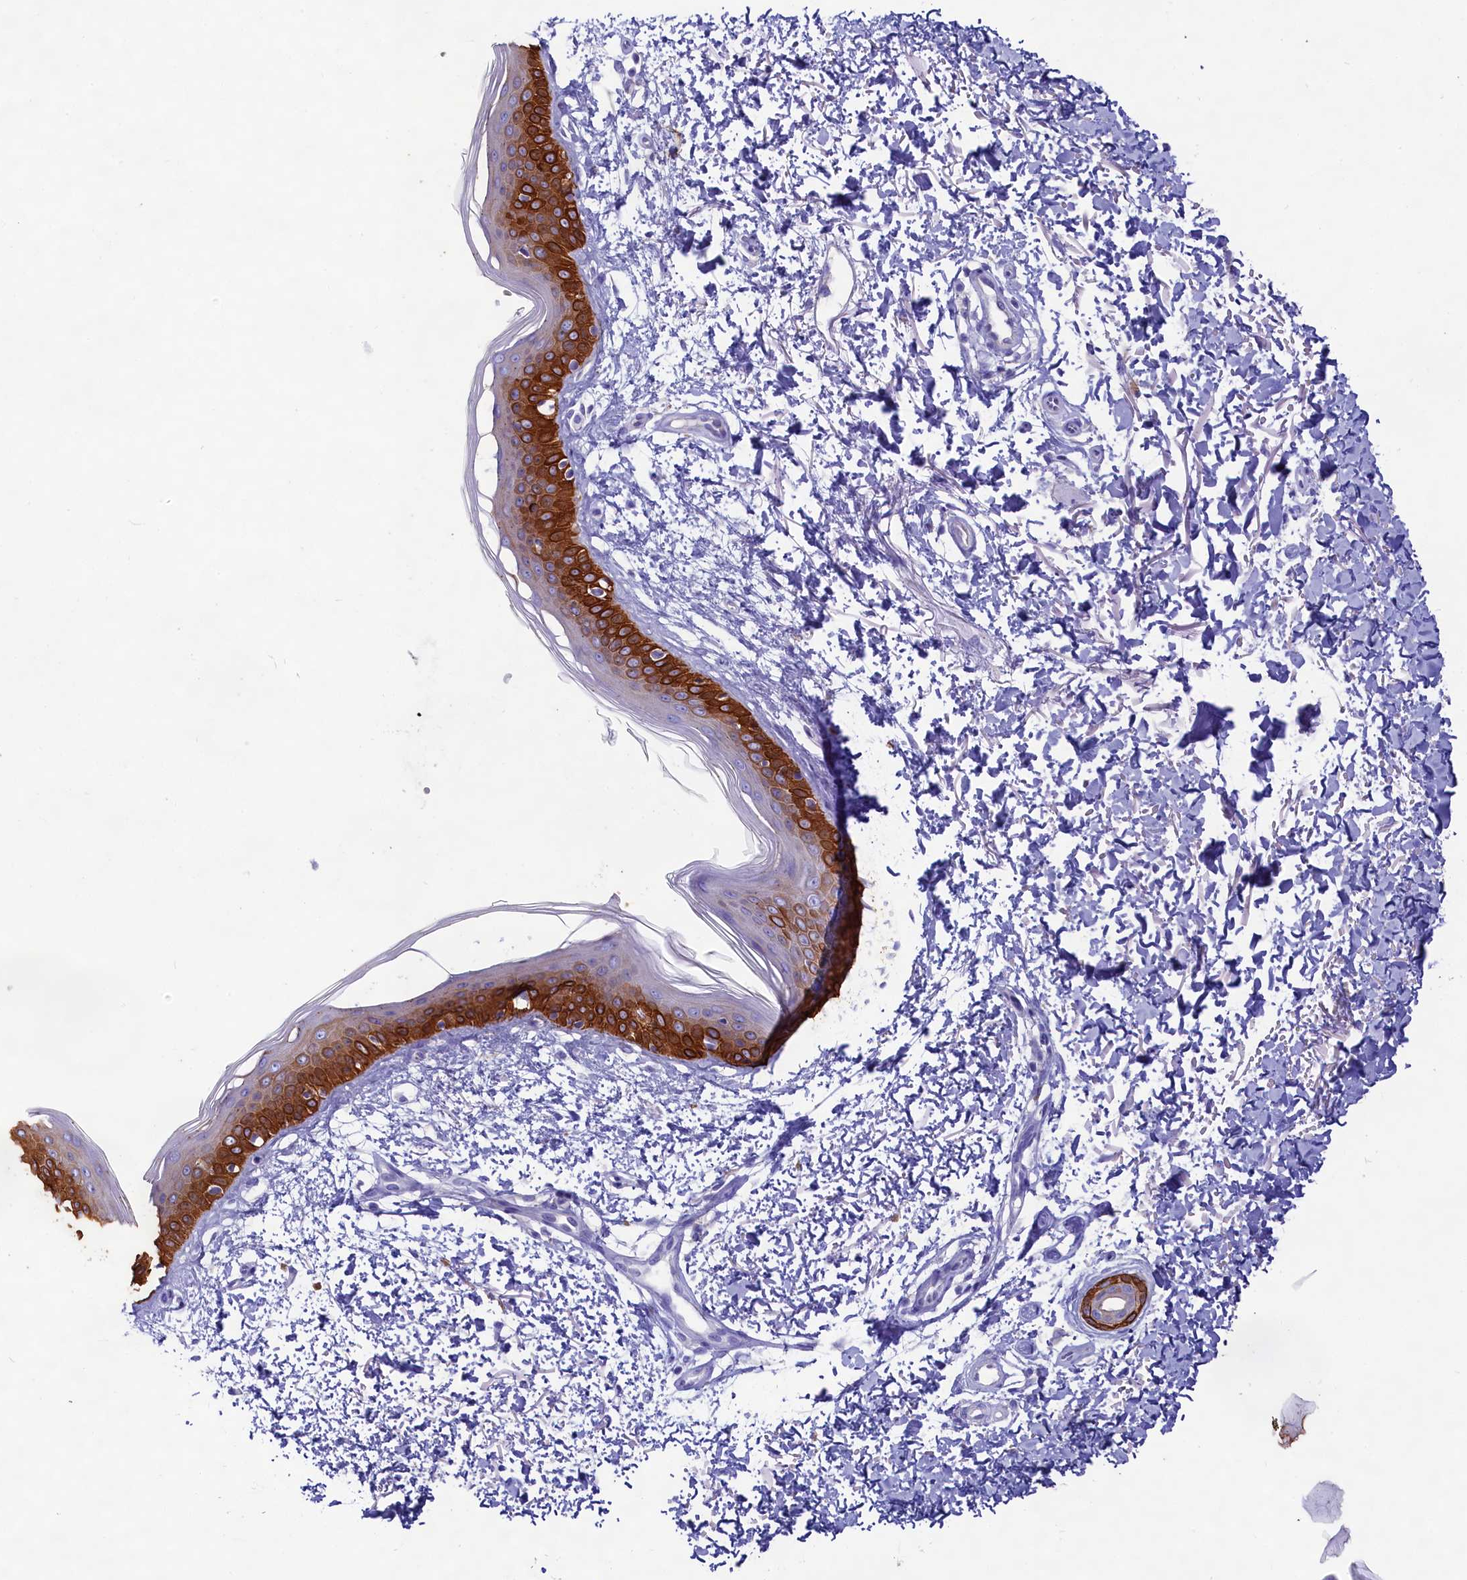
{"staining": {"intensity": "negative", "quantity": "none", "location": "none"}, "tissue": "skin", "cell_type": "Fibroblasts", "image_type": "normal", "snomed": [{"axis": "morphology", "description": "Normal tissue, NOS"}, {"axis": "topography", "description": "Skin"}], "caption": "Histopathology image shows no significant protein expression in fibroblasts of normal skin. Brightfield microscopy of IHC stained with DAB (brown) and hematoxylin (blue), captured at high magnification.", "gene": "SULT2A1", "patient": {"sex": "male", "age": 66}}